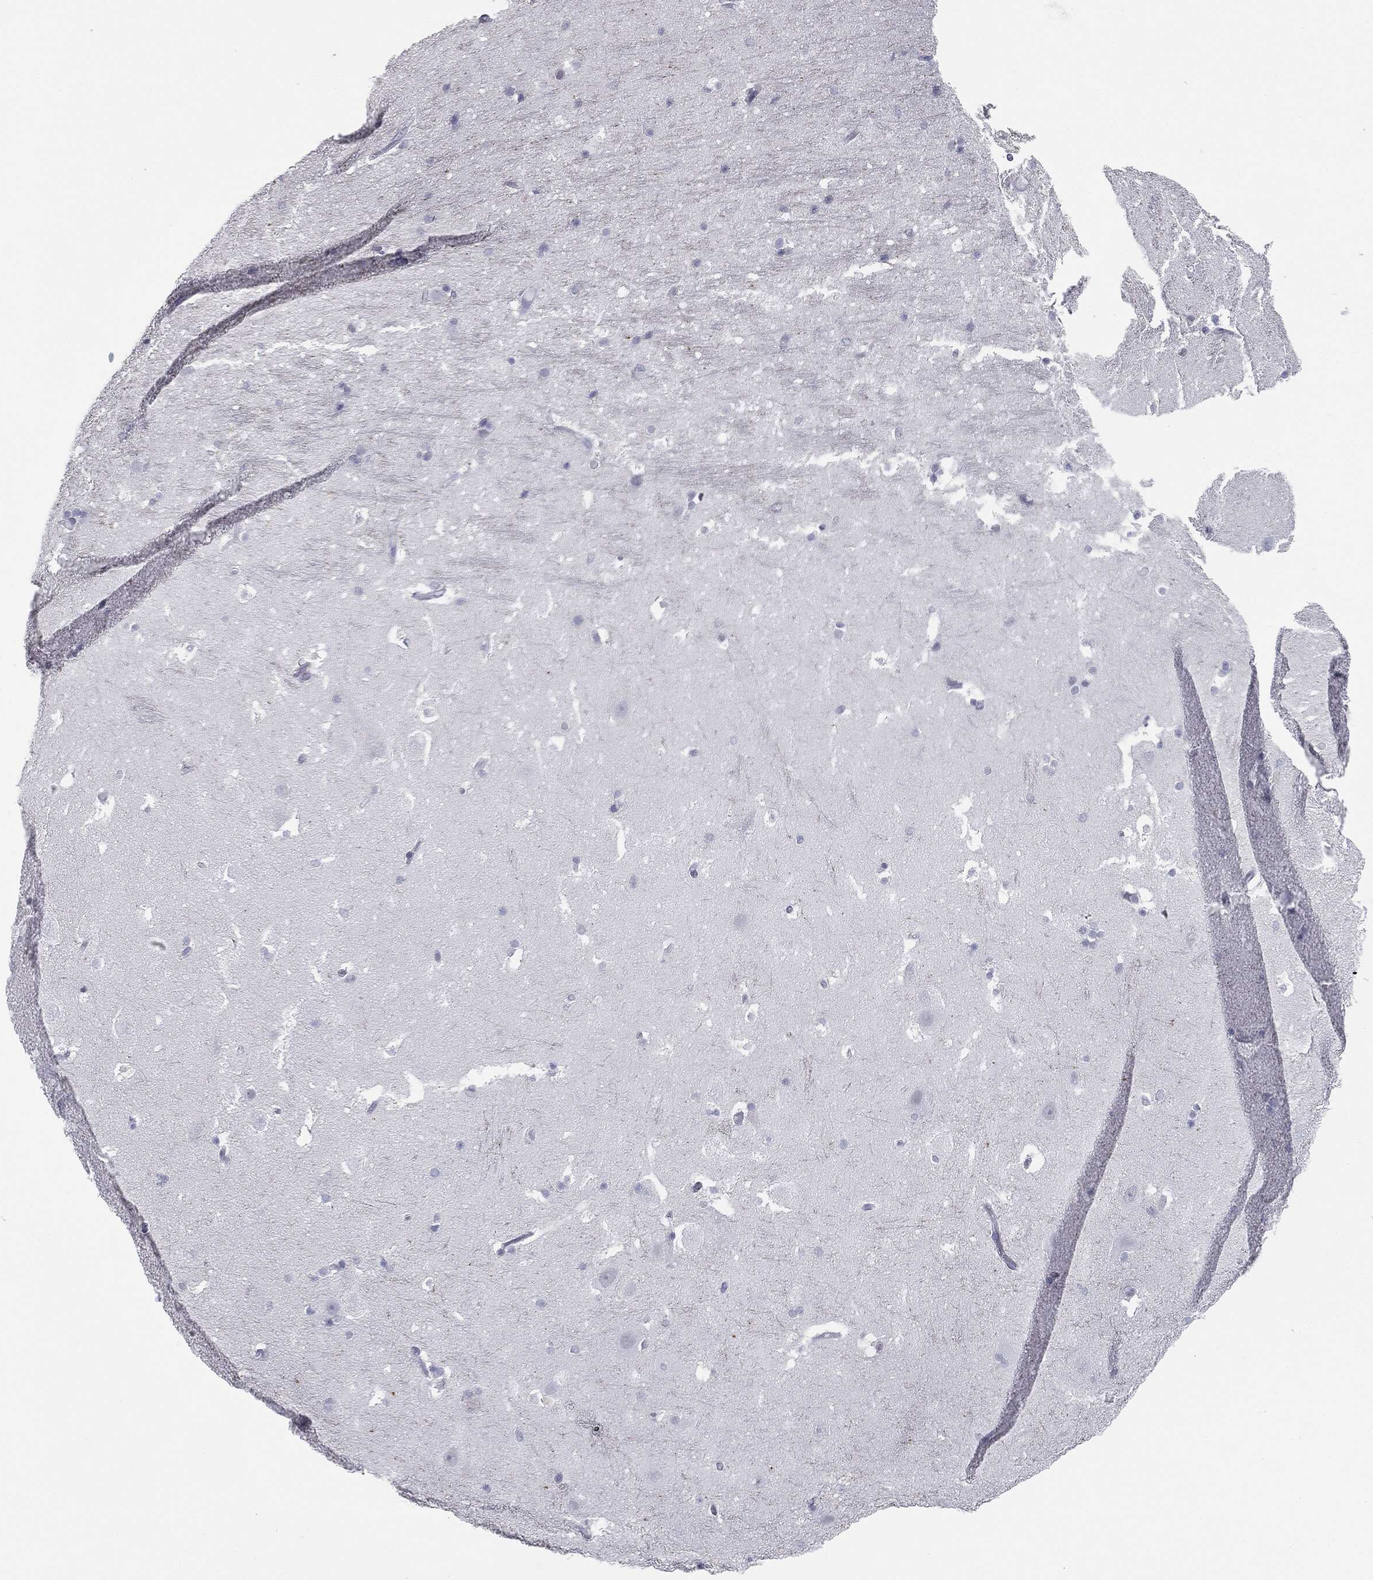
{"staining": {"intensity": "negative", "quantity": "none", "location": "none"}, "tissue": "hippocampus", "cell_type": "Glial cells", "image_type": "normal", "snomed": [{"axis": "morphology", "description": "Normal tissue, NOS"}, {"axis": "topography", "description": "Hippocampus"}], "caption": "A micrograph of human hippocampus is negative for staining in glial cells. (Brightfield microscopy of DAB IHC at high magnification).", "gene": "TPO", "patient": {"sex": "male", "age": 51}}